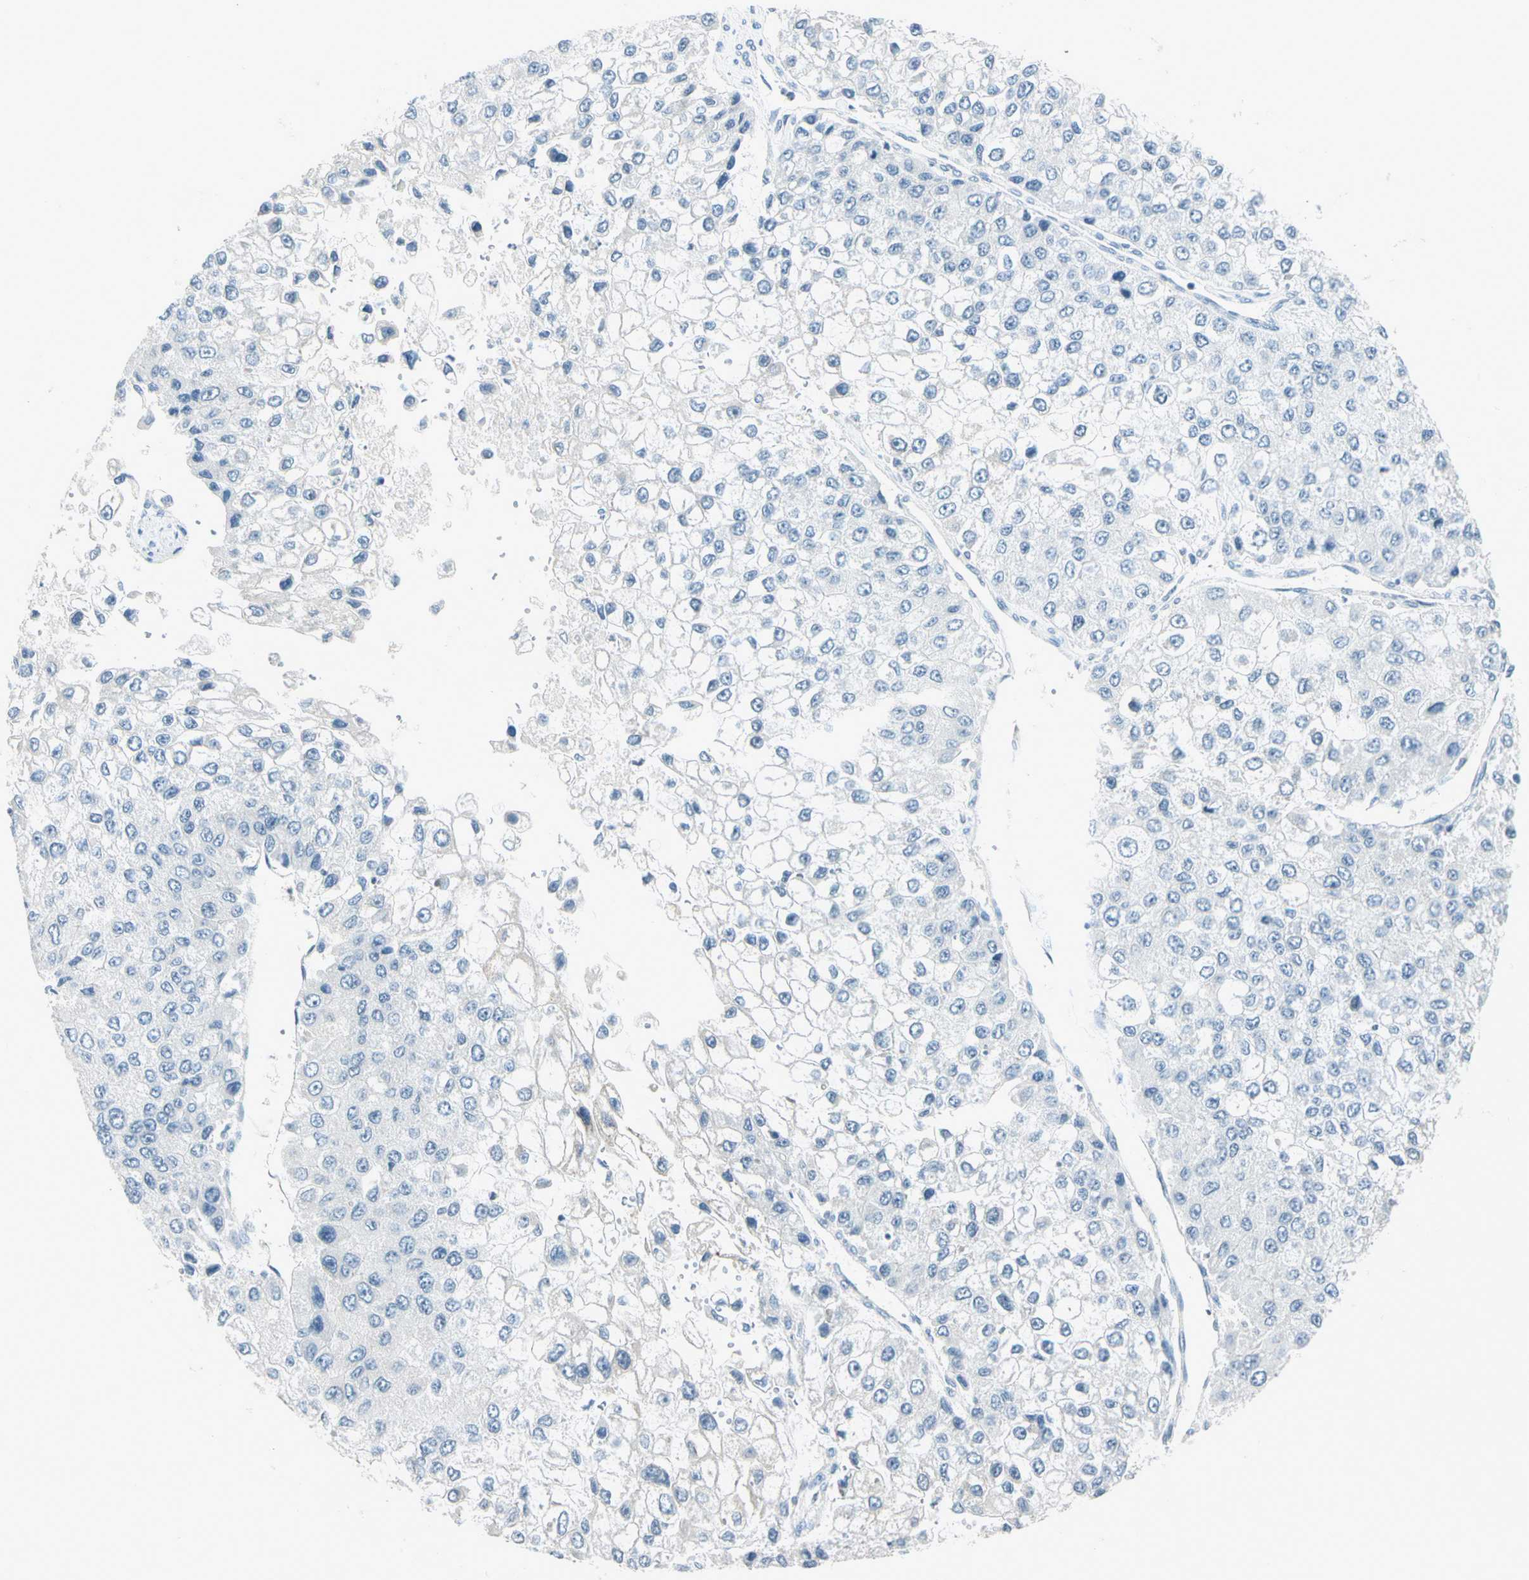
{"staining": {"intensity": "negative", "quantity": "none", "location": "none"}, "tissue": "liver cancer", "cell_type": "Tumor cells", "image_type": "cancer", "snomed": [{"axis": "morphology", "description": "Carcinoma, Hepatocellular, NOS"}, {"axis": "topography", "description": "Liver"}], "caption": "Tumor cells are negative for brown protein staining in liver hepatocellular carcinoma.", "gene": "CYP2E1", "patient": {"sex": "female", "age": 66}}